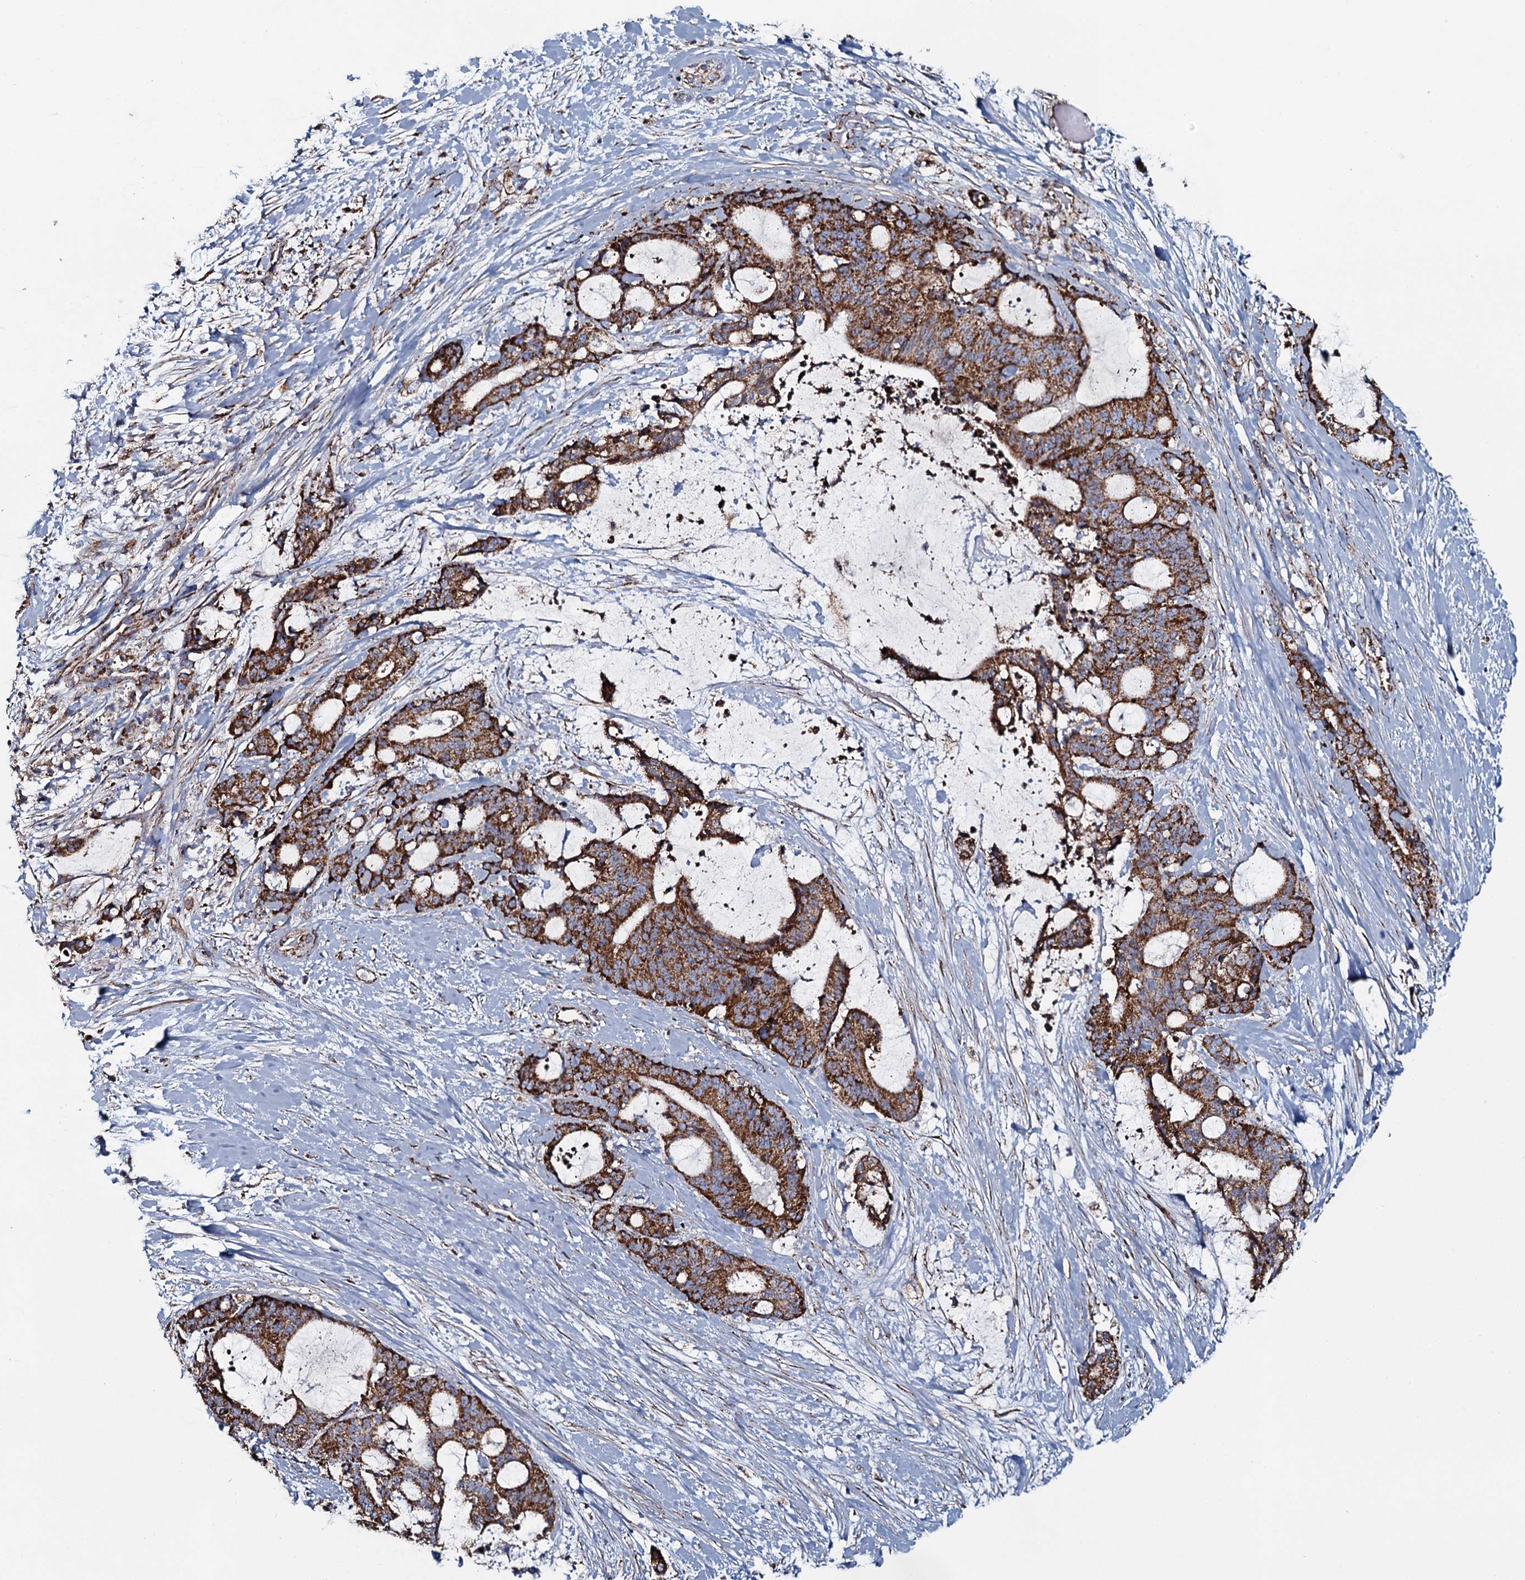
{"staining": {"intensity": "strong", "quantity": ">75%", "location": "cytoplasmic/membranous"}, "tissue": "liver cancer", "cell_type": "Tumor cells", "image_type": "cancer", "snomed": [{"axis": "morphology", "description": "Normal tissue, NOS"}, {"axis": "morphology", "description": "Cholangiocarcinoma"}, {"axis": "topography", "description": "Liver"}, {"axis": "topography", "description": "Peripheral nerve tissue"}], "caption": "Liver cancer (cholangiocarcinoma) tissue displays strong cytoplasmic/membranous staining in about >75% of tumor cells, visualized by immunohistochemistry. (IHC, brightfield microscopy, high magnification).", "gene": "EVC2", "patient": {"sex": "female", "age": 73}}